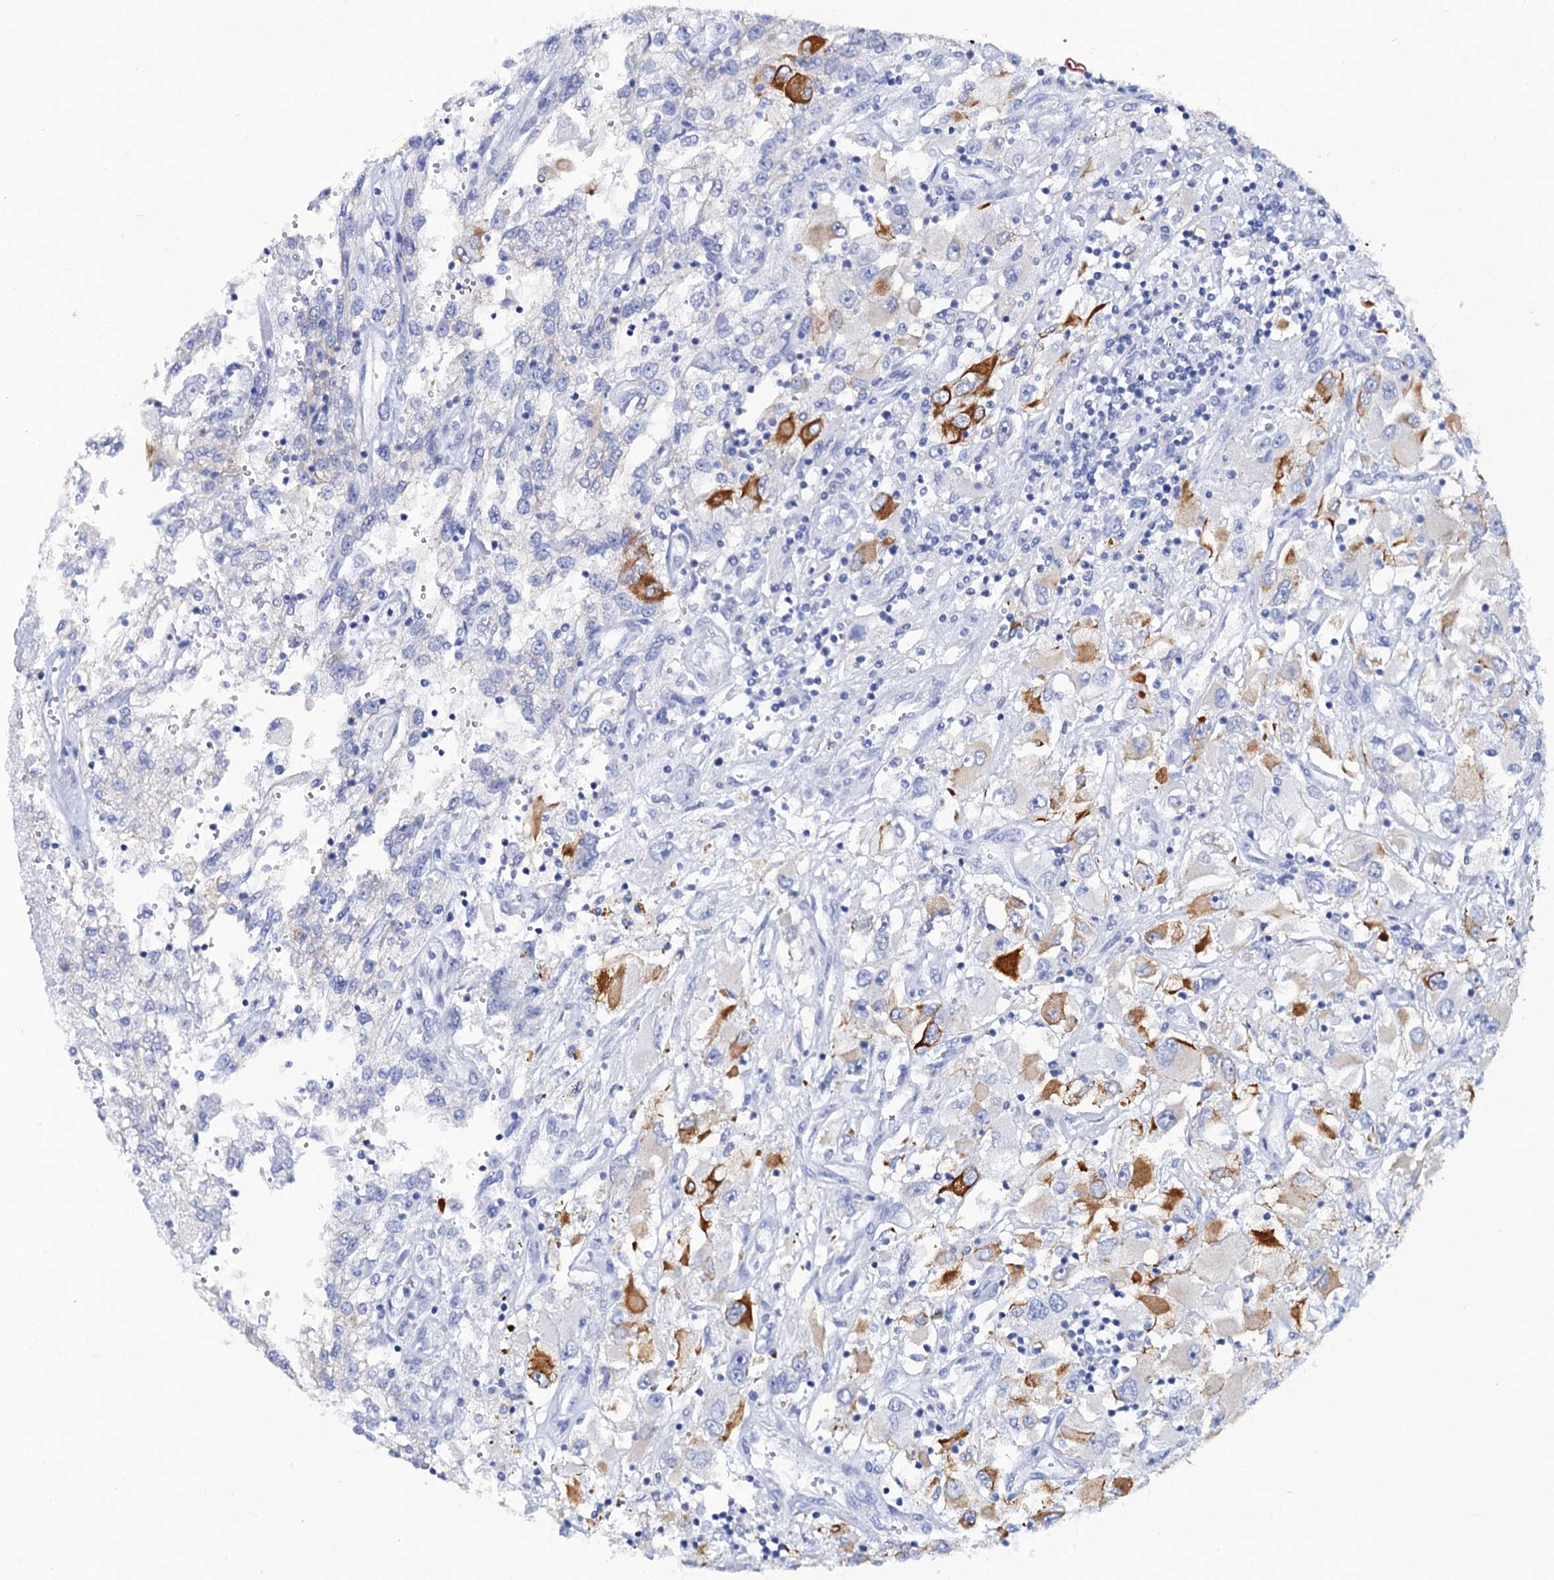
{"staining": {"intensity": "strong", "quantity": "<25%", "location": "cytoplasmic/membranous"}, "tissue": "renal cancer", "cell_type": "Tumor cells", "image_type": "cancer", "snomed": [{"axis": "morphology", "description": "Adenocarcinoma, NOS"}, {"axis": "topography", "description": "Kidney"}], "caption": "Tumor cells demonstrate strong cytoplasmic/membranous positivity in about <25% of cells in adenocarcinoma (renal).", "gene": "RAB3IP", "patient": {"sex": "female", "age": 52}}